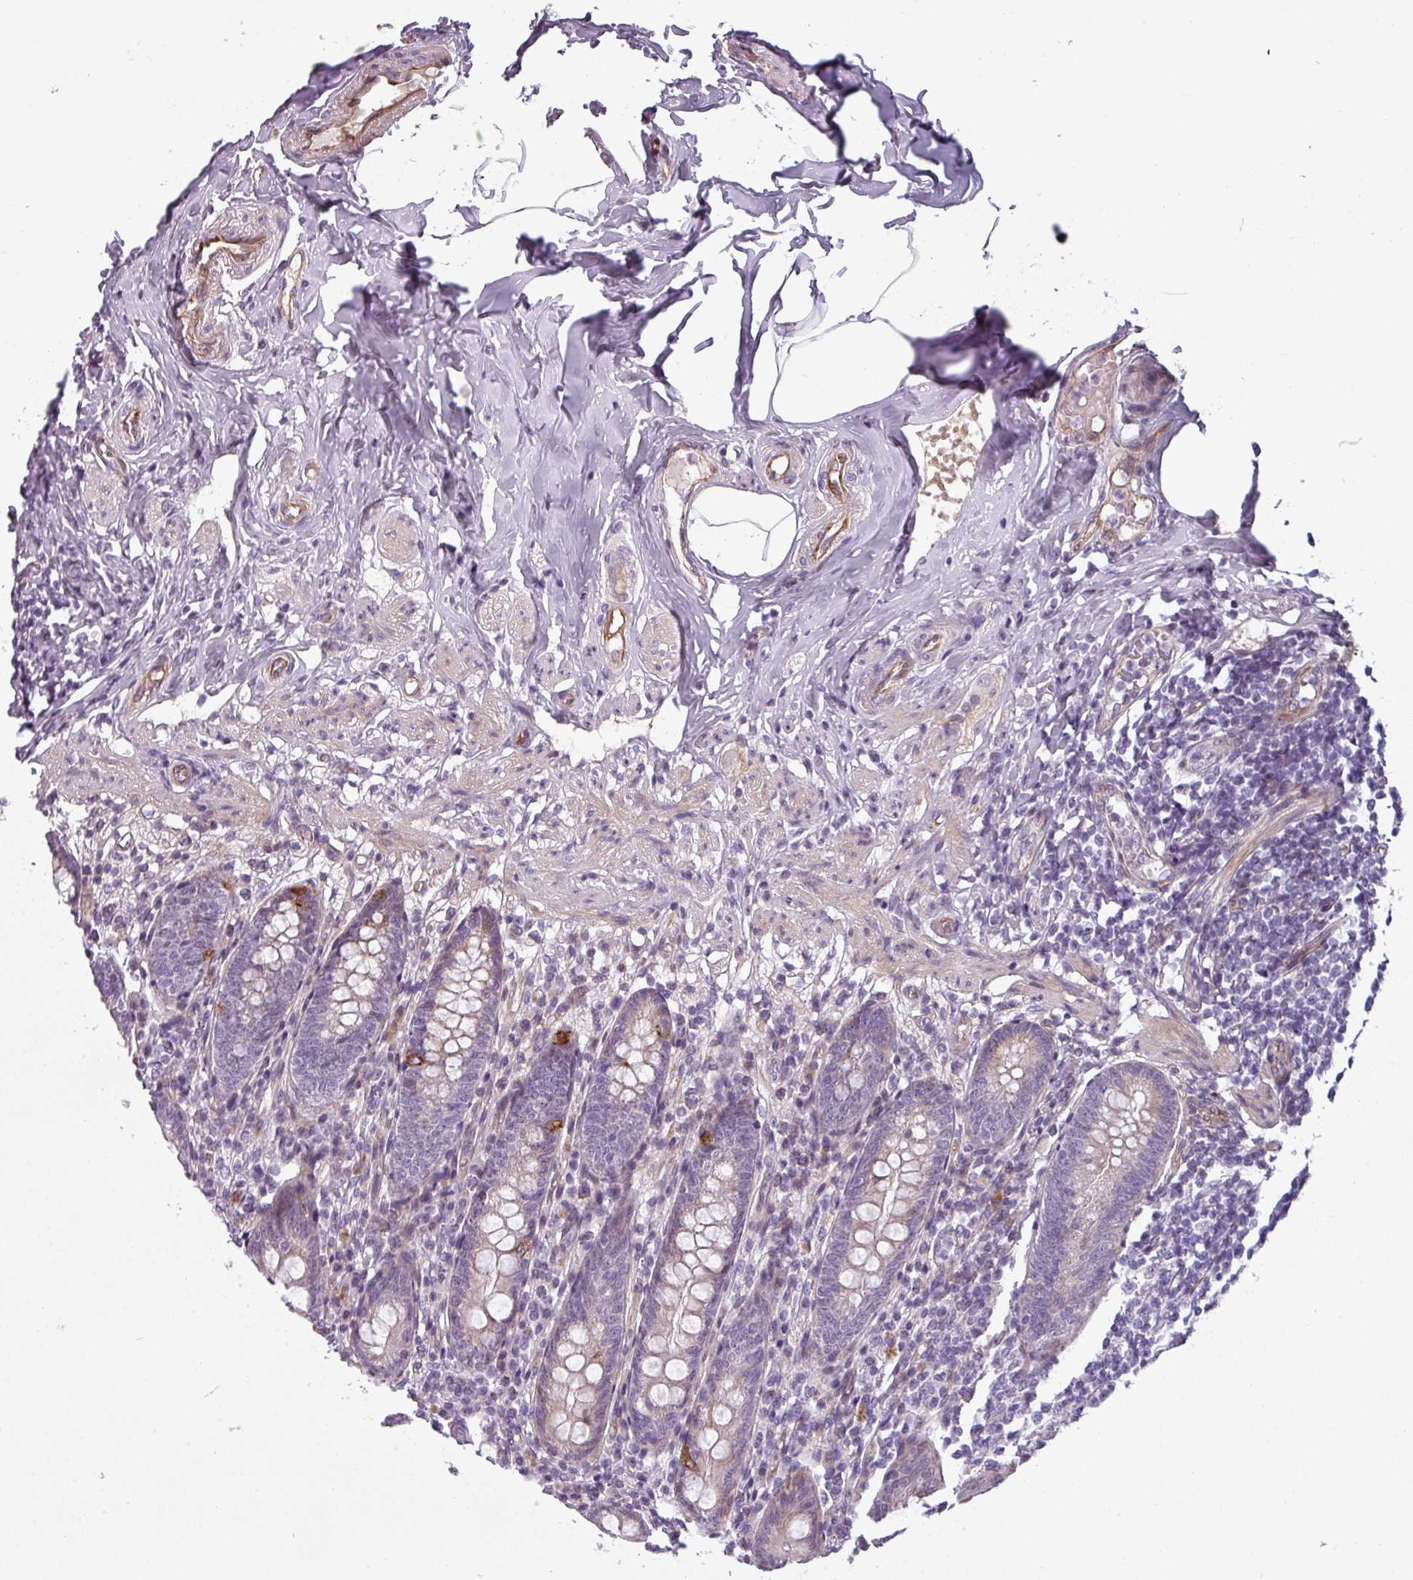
{"staining": {"intensity": "moderate", "quantity": "<25%", "location": "cytoplasmic/membranous"}, "tissue": "appendix", "cell_type": "Glandular cells", "image_type": "normal", "snomed": [{"axis": "morphology", "description": "Normal tissue, NOS"}, {"axis": "topography", "description": "Appendix"}], "caption": "Protein expression analysis of normal human appendix reveals moderate cytoplasmic/membranous expression in about <25% of glandular cells.", "gene": "CHRDL1", "patient": {"sex": "male", "age": 55}}